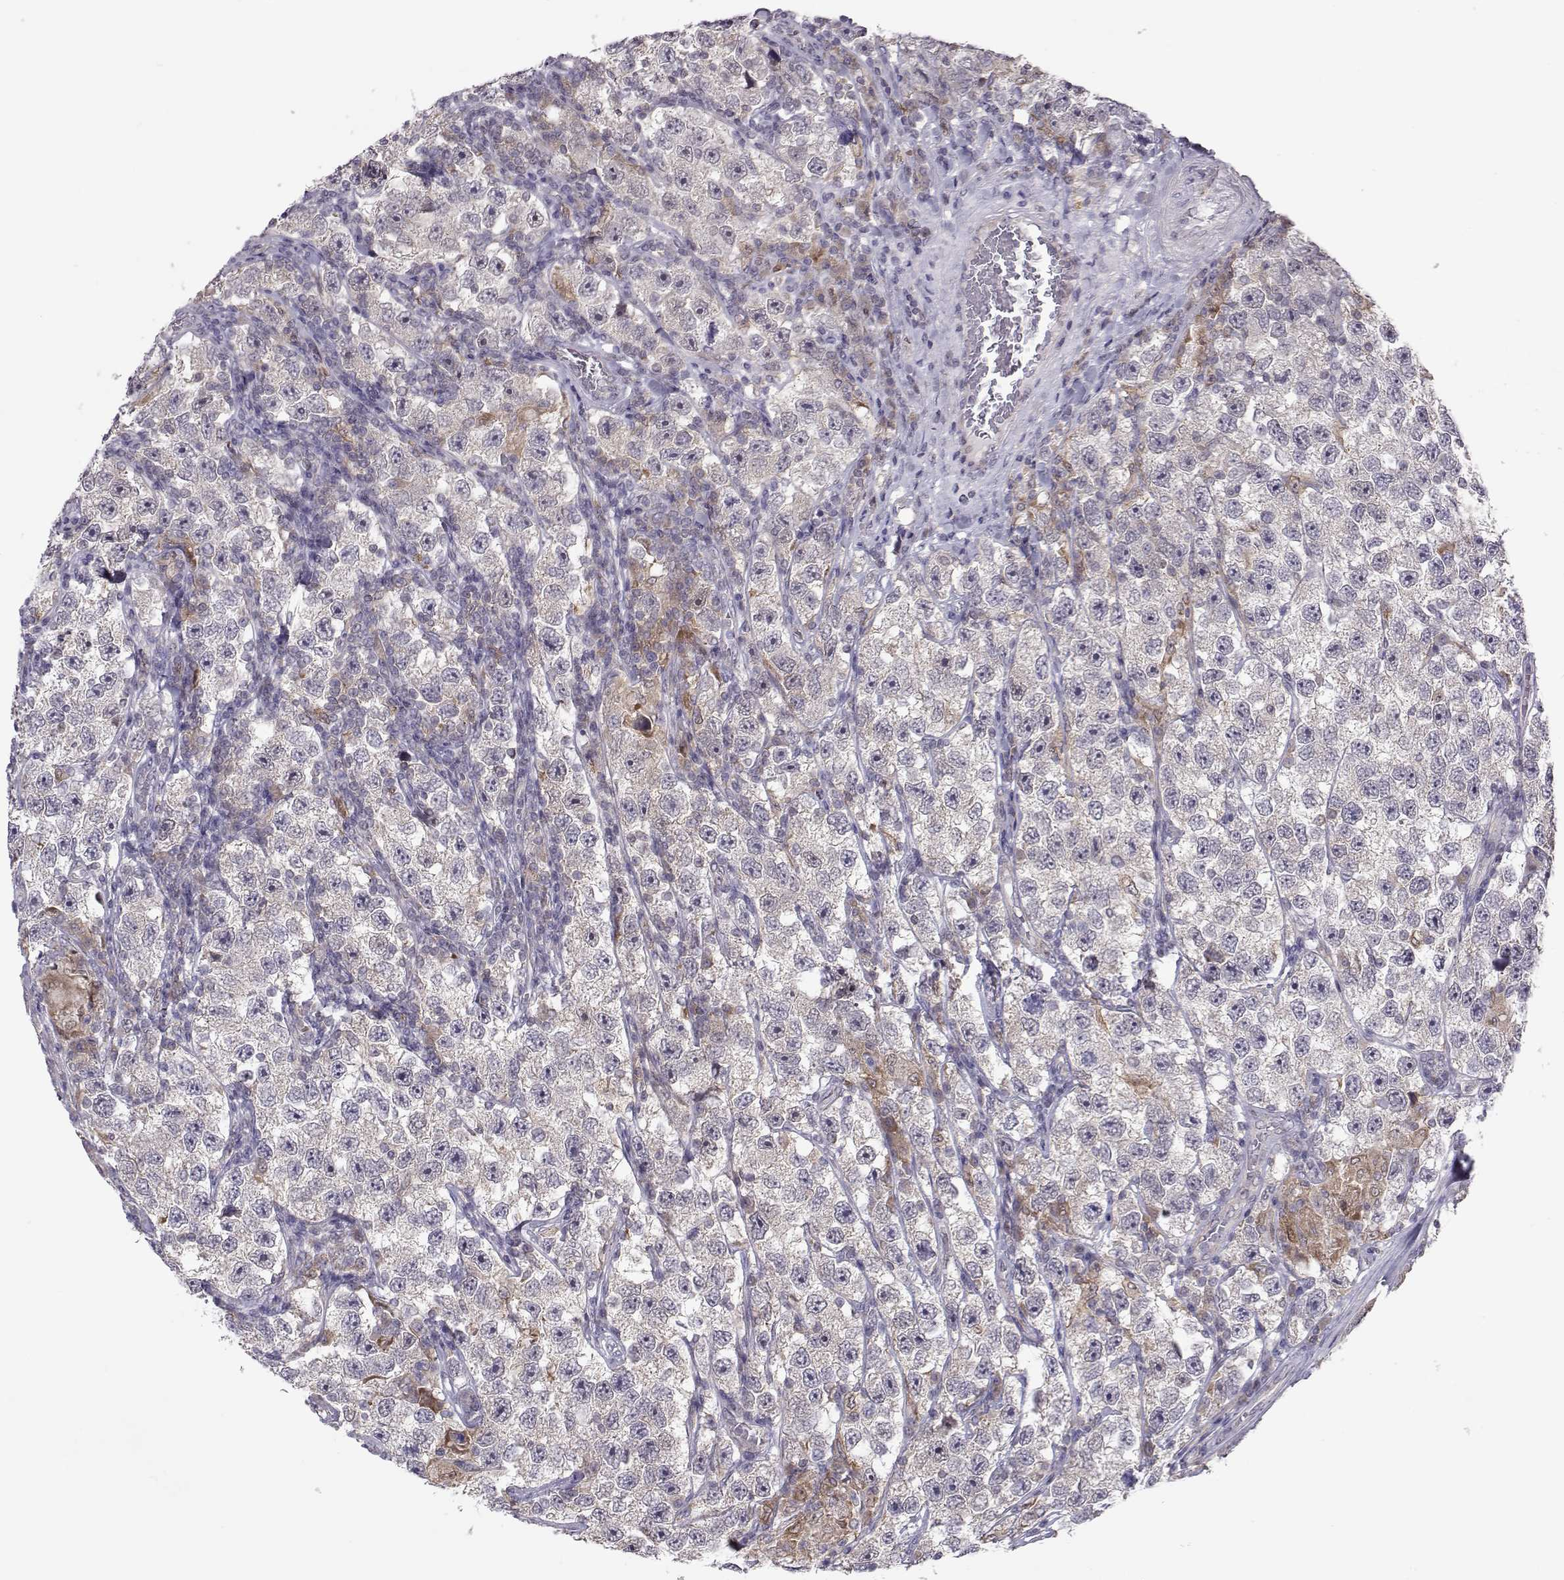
{"staining": {"intensity": "negative", "quantity": "none", "location": "none"}, "tissue": "testis cancer", "cell_type": "Tumor cells", "image_type": "cancer", "snomed": [{"axis": "morphology", "description": "Seminoma, NOS"}, {"axis": "topography", "description": "Testis"}], "caption": "Human testis cancer stained for a protein using IHC shows no expression in tumor cells.", "gene": "NPVF", "patient": {"sex": "male", "age": 26}}